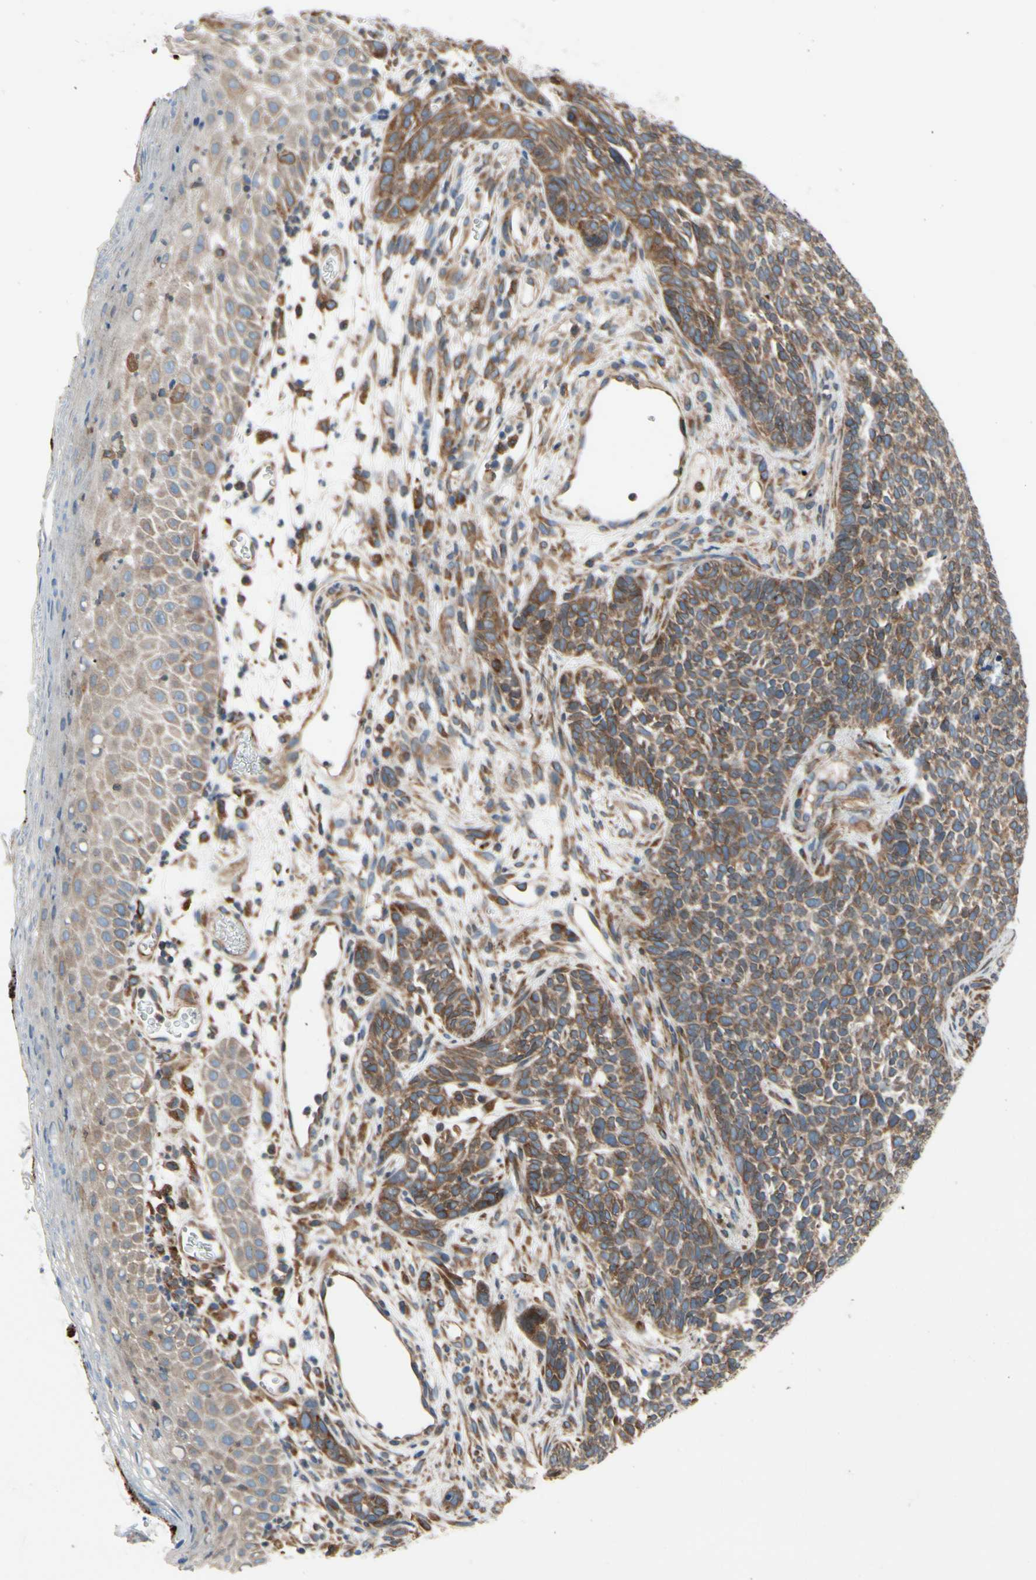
{"staining": {"intensity": "moderate", "quantity": ">75%", "location": "cytoplasmic/membranous"}, "tissue": "skin cancer", "cell_type": "Tumor cells", "image_type": "cancer", "snomed": [{"axis": "morphology", "description": "Basal cell carcinoma"}, {"axis": "topography", "description": "Skin"}], "caption": "A brown stain highlights moderate cytoplasmic/membranous expression of a protein in human skin basal cell carcinoma tumor cells.", "gene": "CLCC1", "patient": {"sex": "female", "age": 84}}